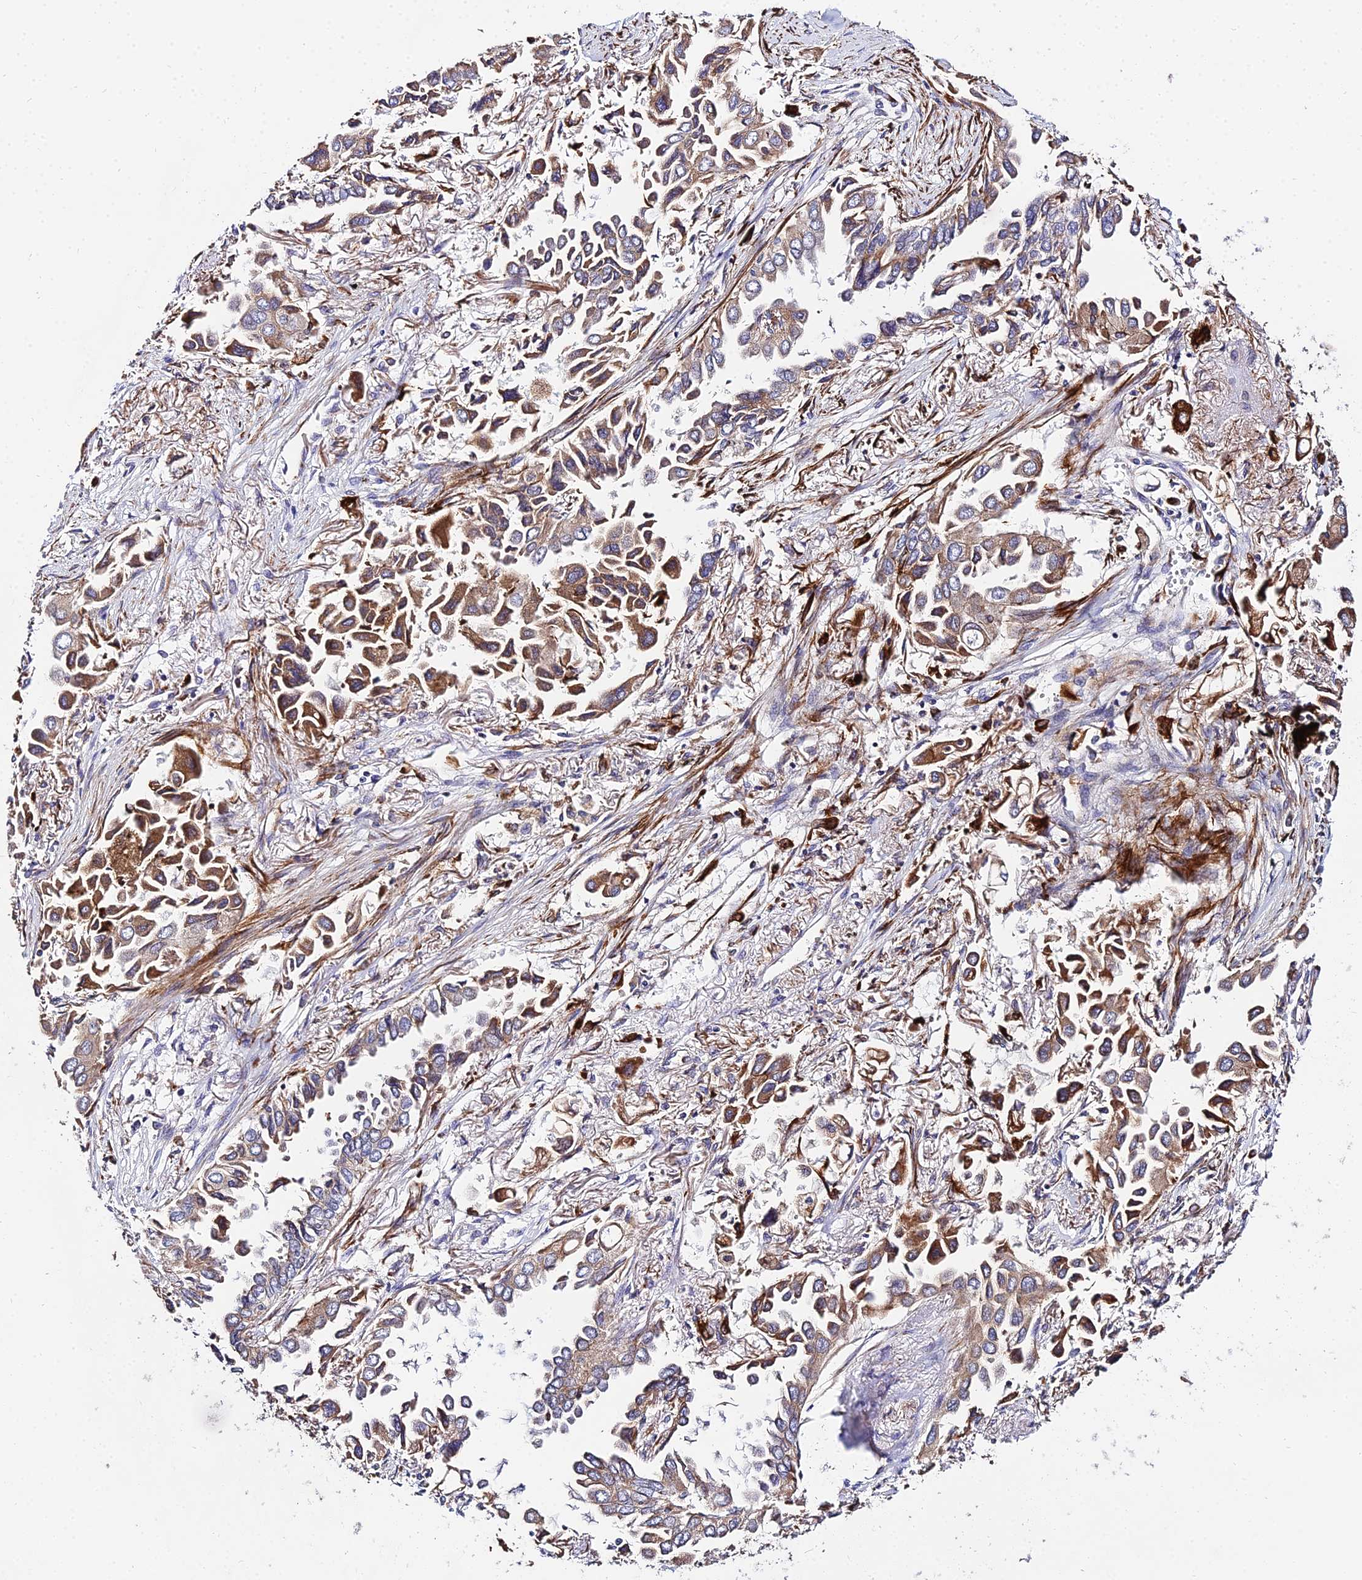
{"staining": {"intensity": "moderate", "quantity": ">75%", "location": "cytoplasmic/membranous"}, "tissue": "lung cancer", "cell_type": "Tumor cells", "image_type": "cancer", "snomed": [{"axis": "morphology", "description": "Adenocarcinoma, NOS"}, {"axis": "topography", "description": "Lung"}], "caption": "A photomicrograph of human lung cancer (adenocarcinoma) stained for a protein reveals moderate cytoplasmic/membranous brown staining in tumor cells. (Brightfield microscopy of DAB IHC at high magnification).", "gene": "PEX19", "patient": {"sex": "female", "age": 76}}